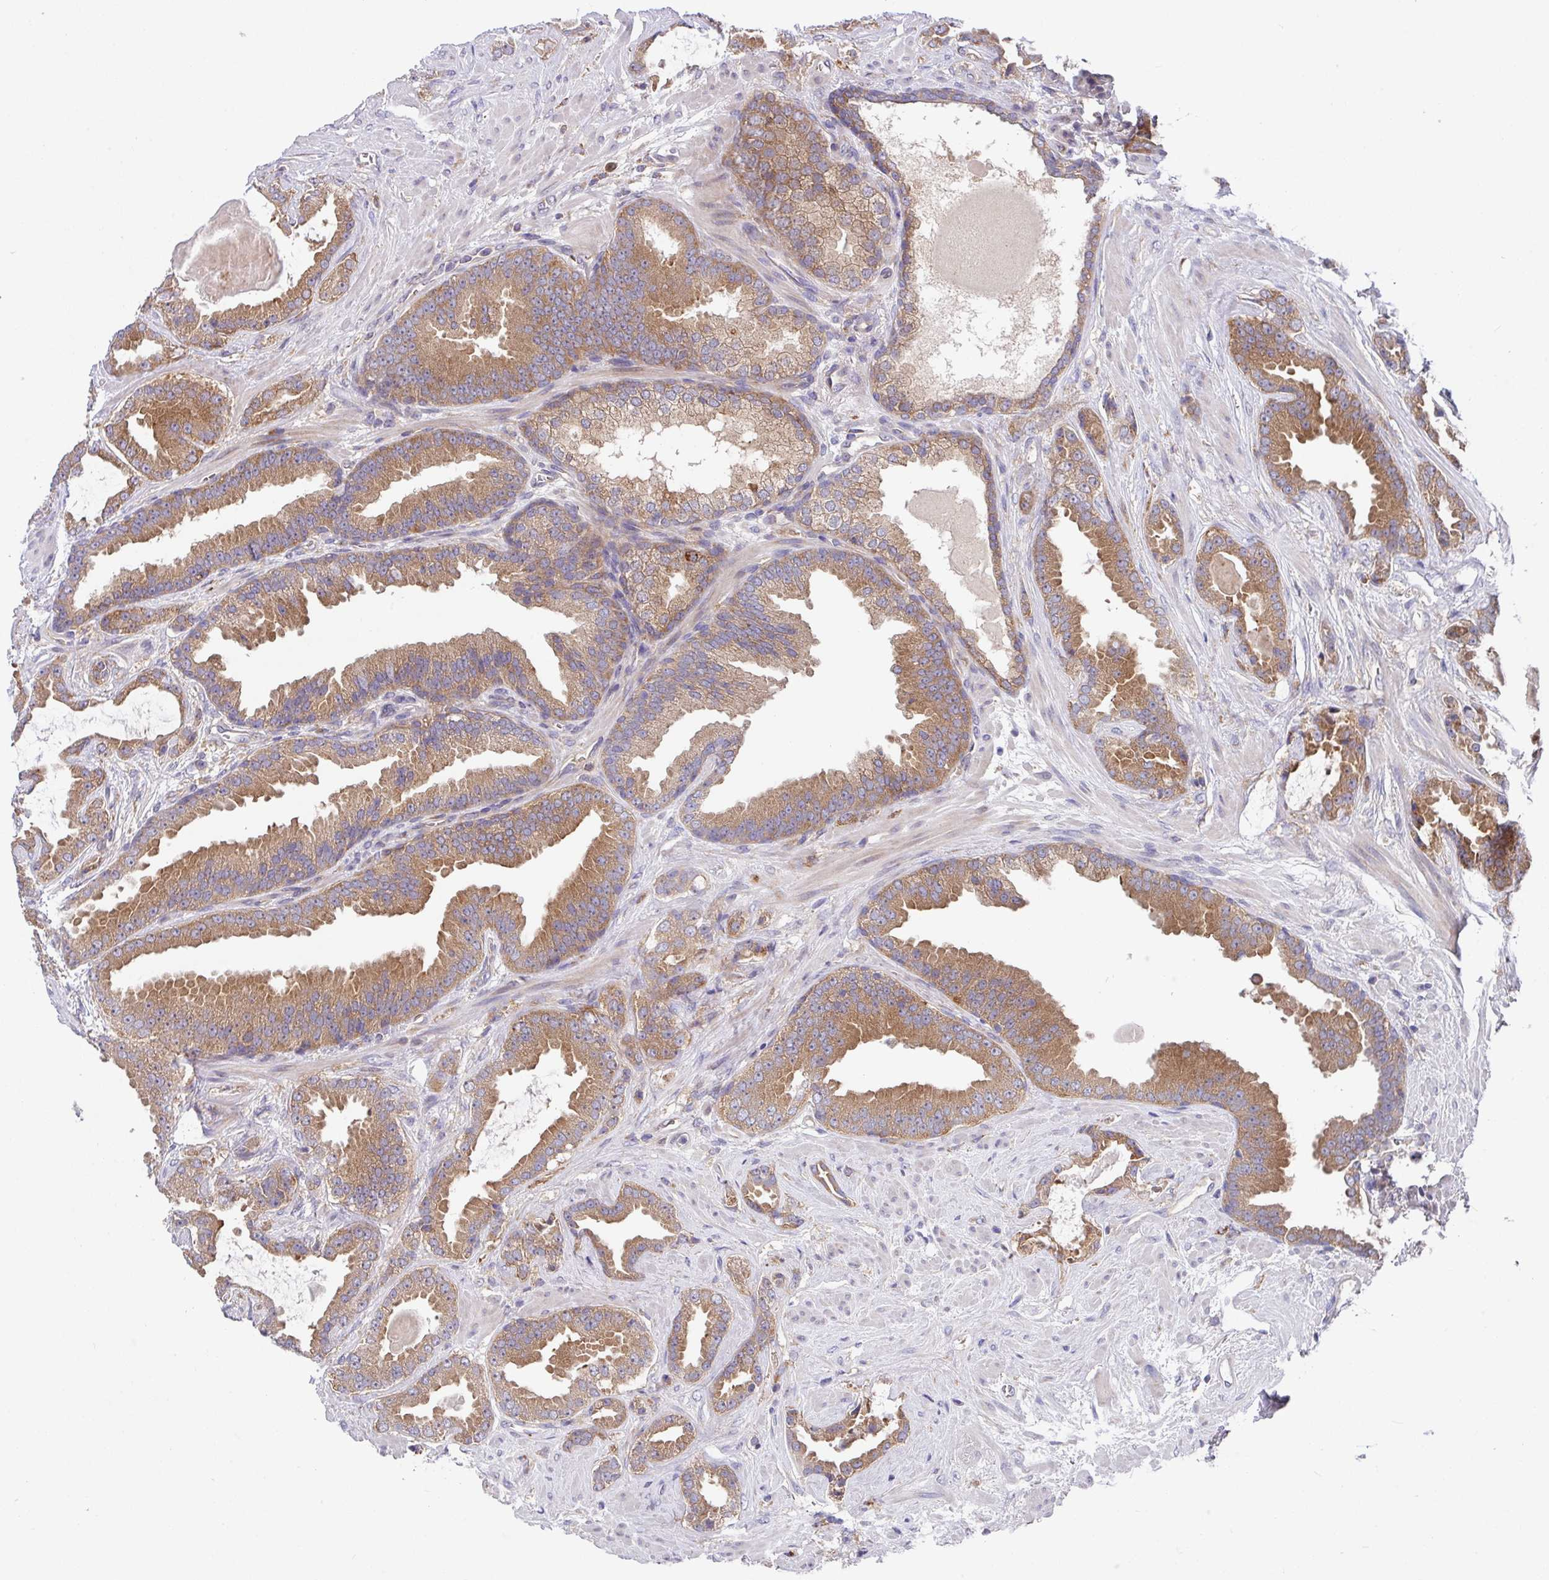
{"staining": {"intensity": "moderate", "quantity": ">75%", "location": "cytoplasmic/membranous"}, "tissue": "prostate cancer", "cell_type": "Tumor cells", "image_type": "cancer", "snomed": [{"axis": "morphology", "description": "Adenocarcinoma, Low grade"}, {"axis": "topography", "description": "Prostate"}], "caption": "Moderate cytoplasmic/membranous expression is identified in about >75% of tumor cells in prostate adenocarcinoma (low-grade).", "gene": "EIF4B", "patient": {"sex": "male", "age": 62}}